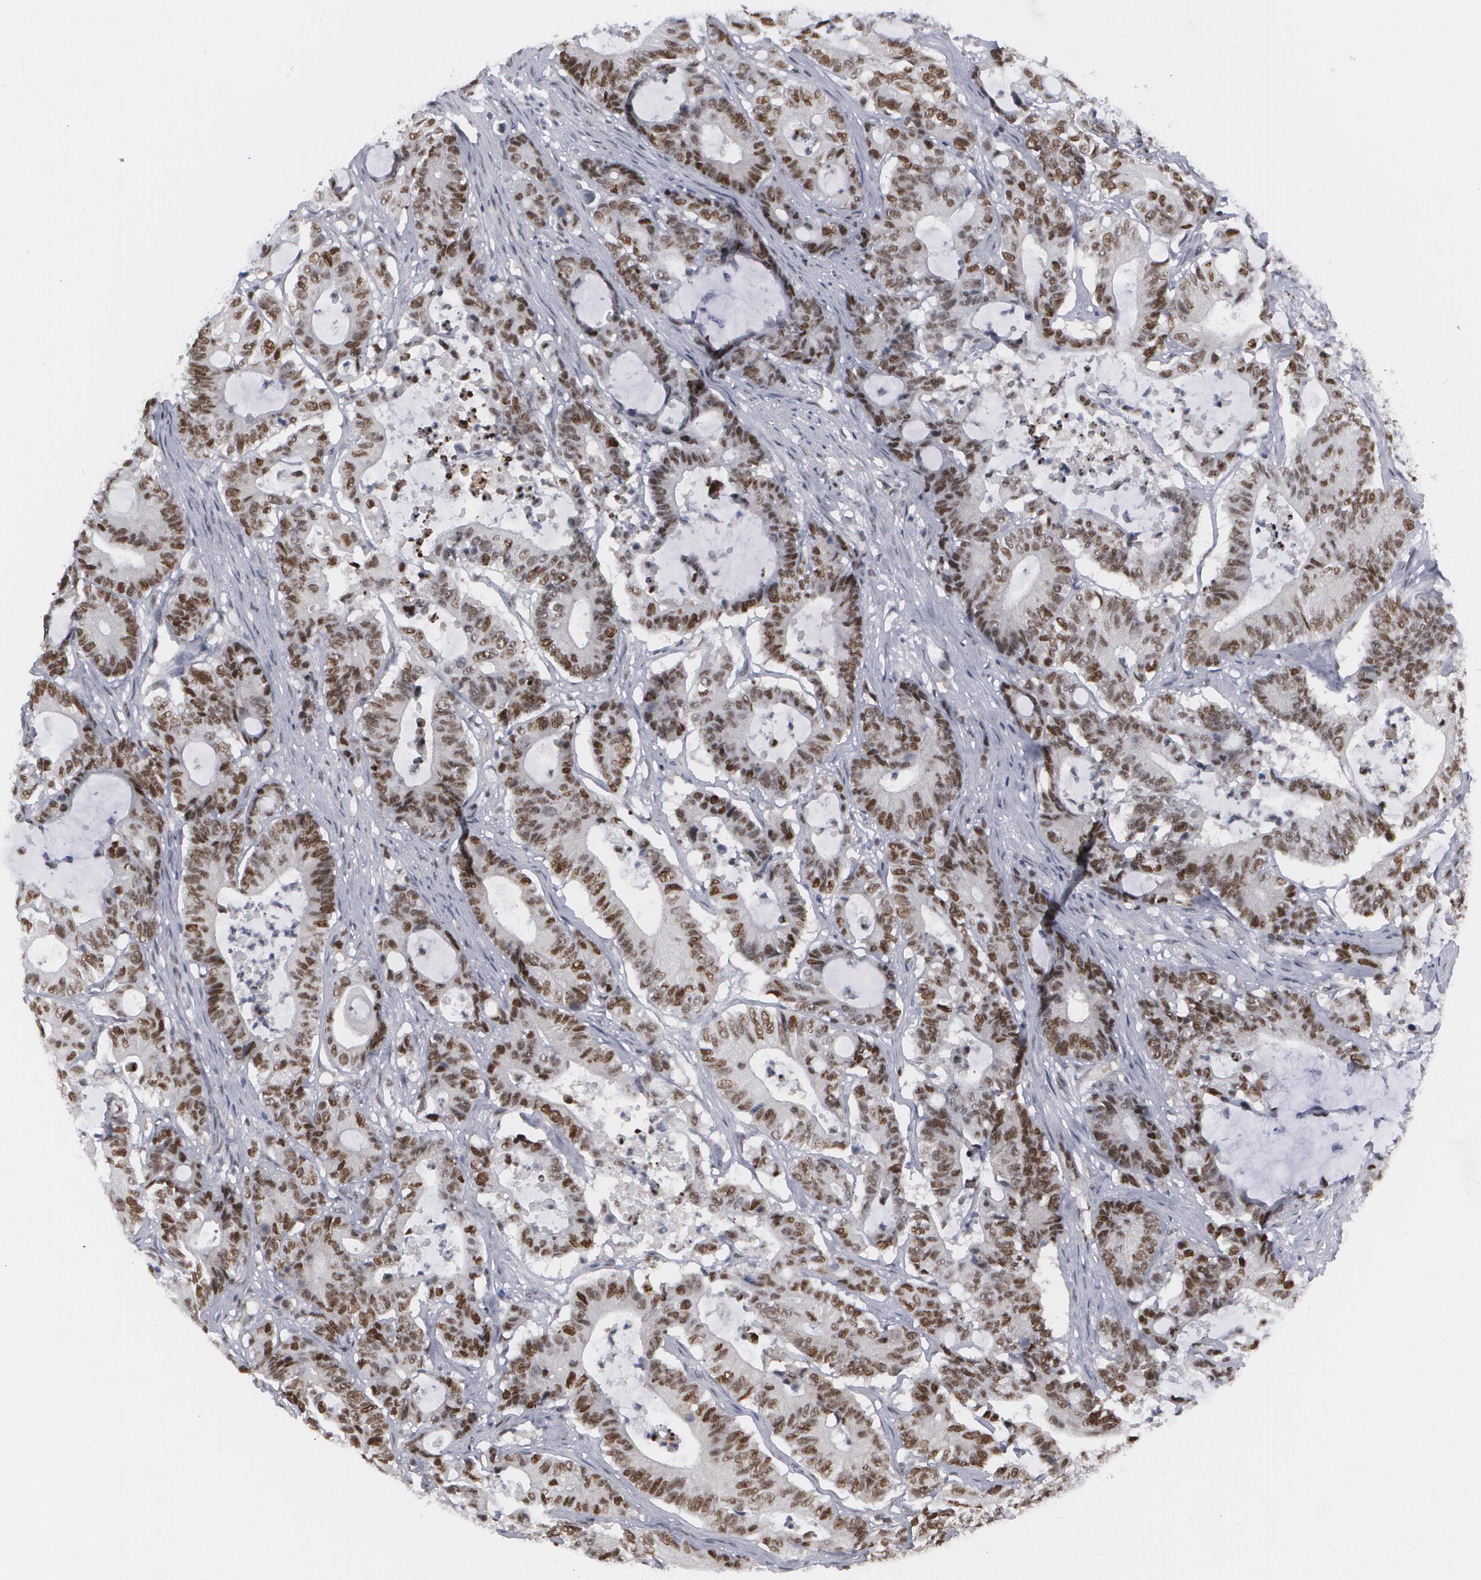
{"staining": {"intensity": "strong", "quantity": ">75%", "location": "nuclear"}, "tissue": "colorectal cancer", "cell_type": "Tumor cells", "image_type": "cancer", "snomed": [{"axis": "morphology", "description": "Adenocarcinoma, NOS"}, {"axis": "topography", "description": "Colon"}], "caption": "Colorectal cancer tissue demonstrates strong nuclear positivity in about >75% of tumor cells, visualized by immunohistochemistry.", "gene": "MCL1", "patient": {"sex": "female", "age": 84}}